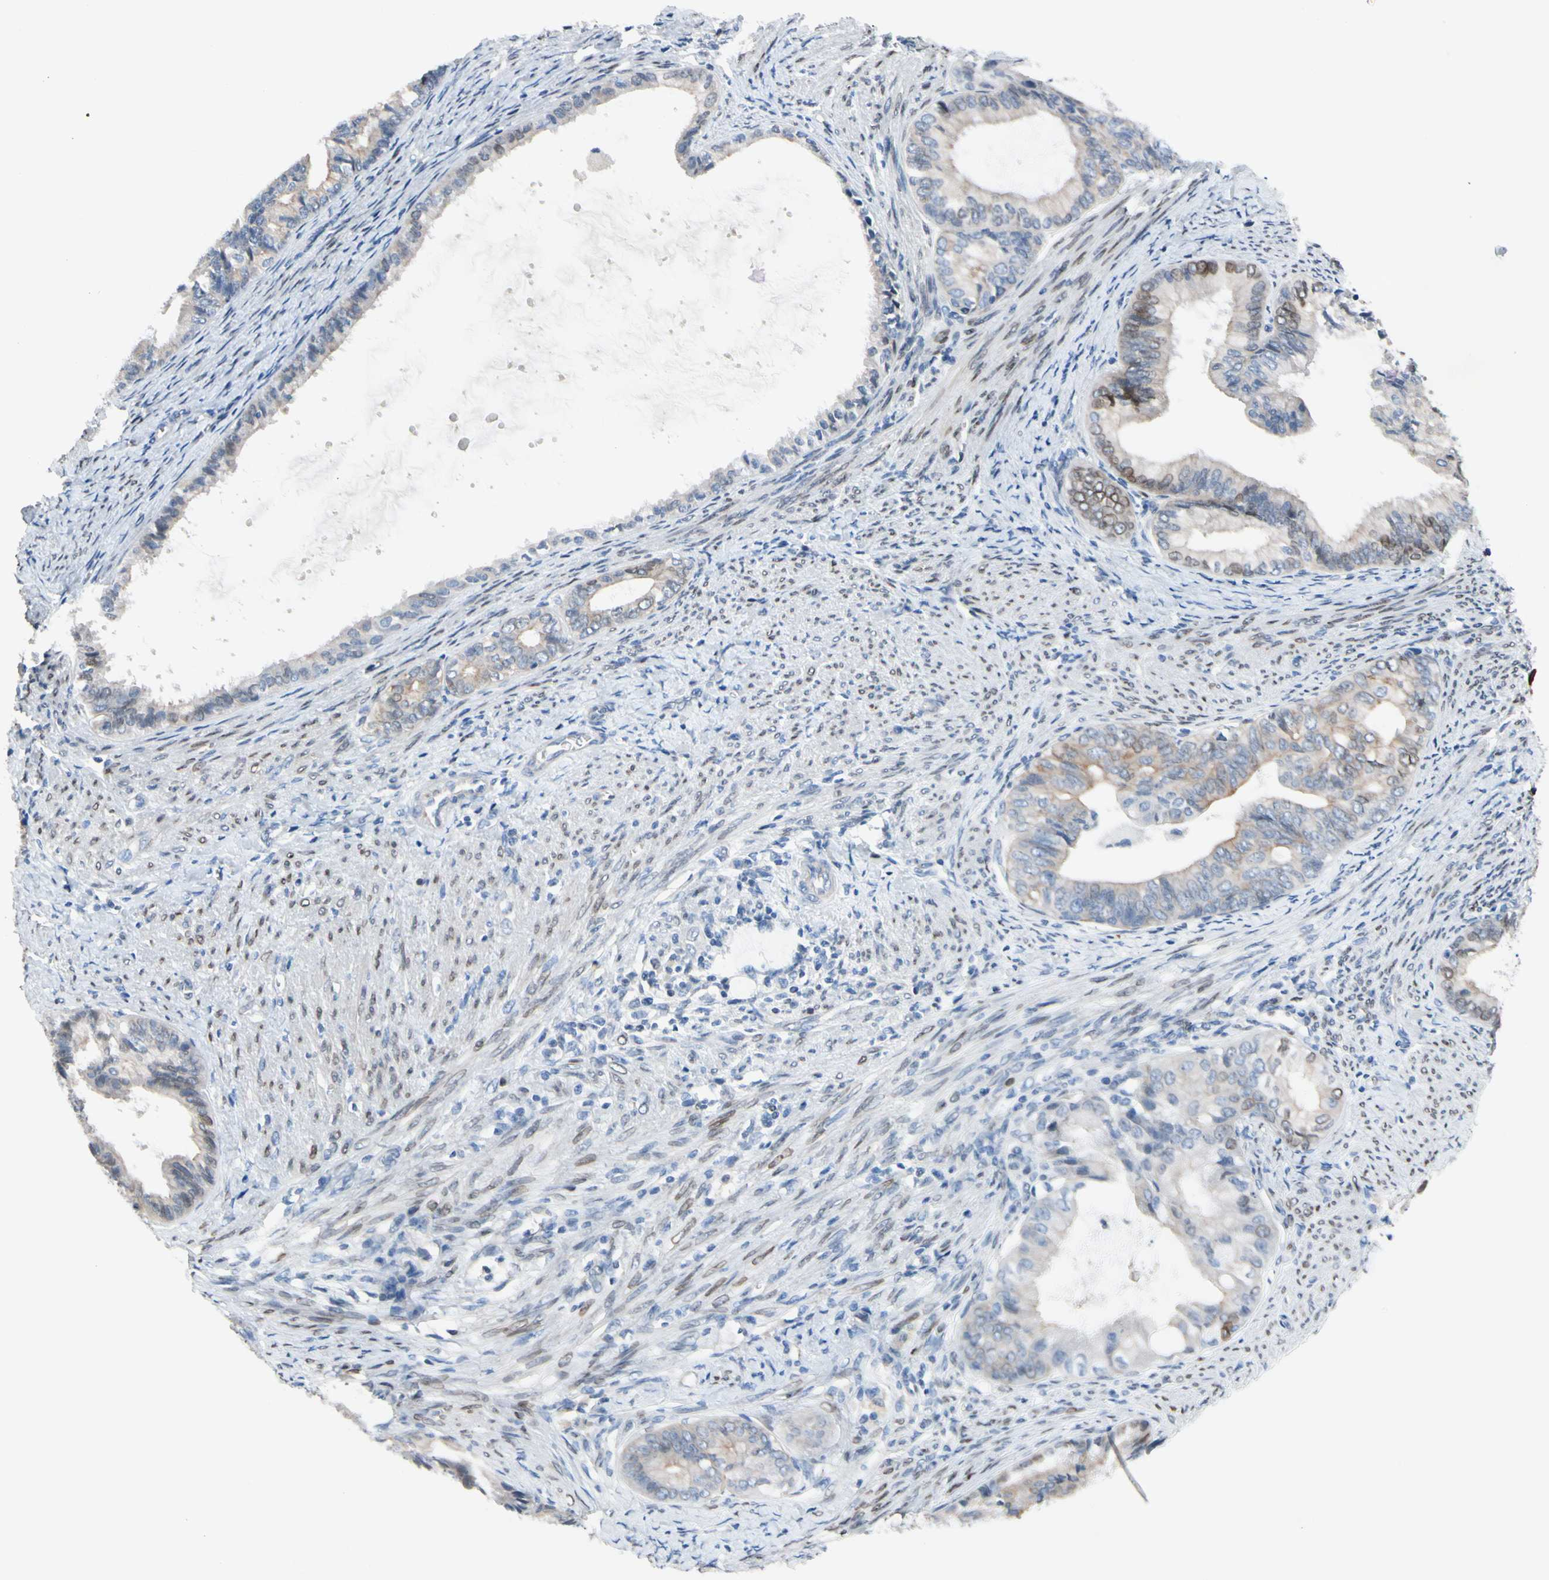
{"staining": {"intensity": "moderate", "quantity": "<25%", "location": "cytoplasmic/membranous,nuclear"}, "tissue": "endometrial cancer", "cell_type": "Tumor cells", "image_type": "cancer", "snomed": [{"axis": "morphology", "description": "Adenocarcinoma, NOS"}, {"axis": "topography", "description": "Endometrium"}], "caption": "Human endometrial adenocarcinoma stained for a protein (brown) demonstrates moderate cytoplasmic/membranous and nuclear positive positivity in approximately <25% of tumor cells.", "gene": "ZNF132", "patient": {"sex": "female", "age": 86}}